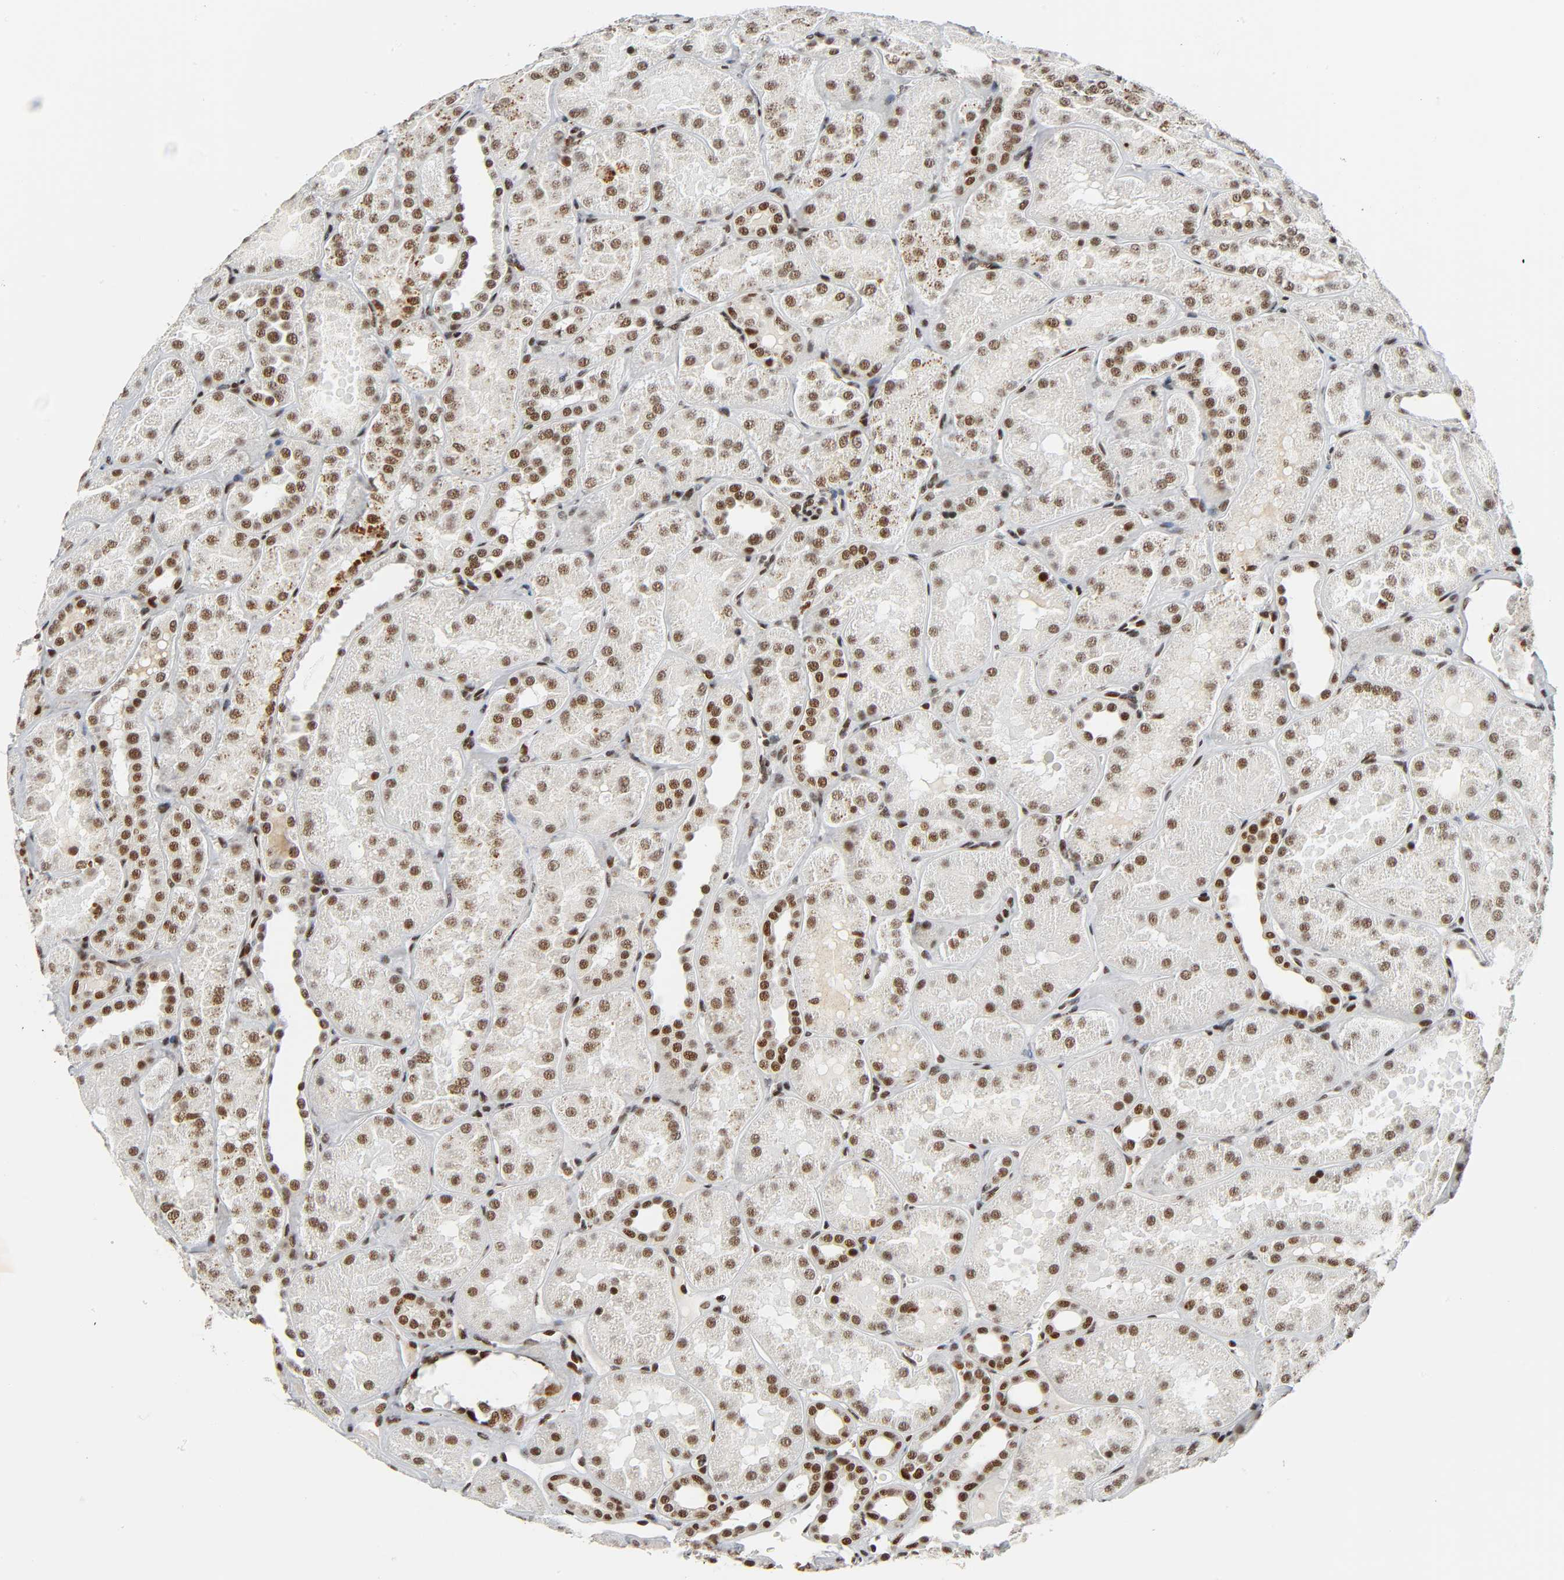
{"staining": {"intensity": "strong", "quantity": ">75%", "location": "nuclear"}, "tissue": "kidney", "cell_type": "Cells in glomeruli", "image_type": "normal", "snomed": [{"axis": "morphology", "description": "Normal tissue, NOS"}, {"axis": "topography", "description": "Kidney"}], "caption": "Protein expression analysis of unremarkable human kidney reveals strong nuclear expression in approximately >75% of cells in glomeruli. (IHC, brightfield microscopy, high magnification).", "gene": "CDK9", "patient": {"sex": "male", "age": 28}}